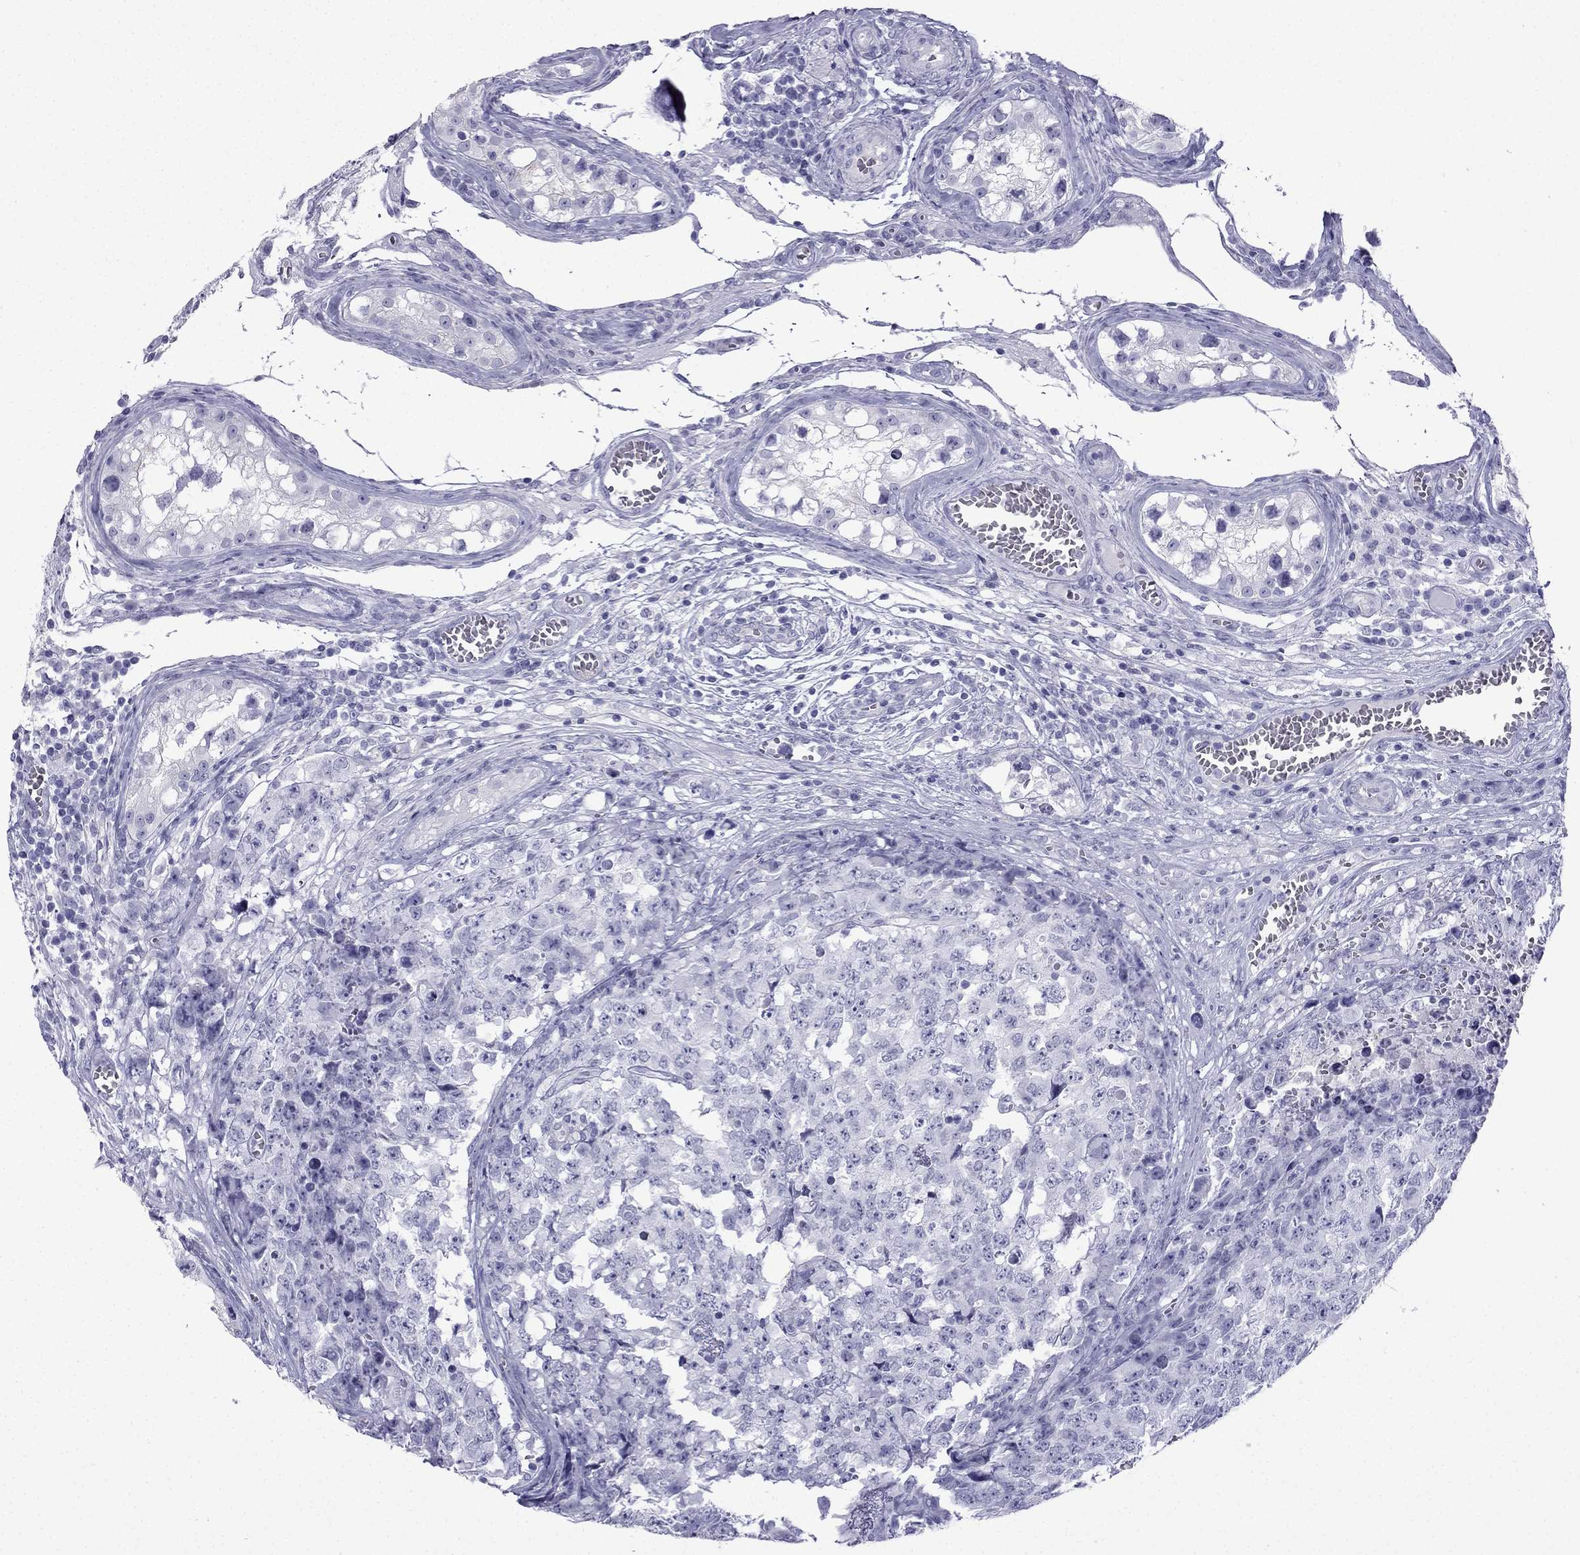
{"staining": {"intensity": "negative", "quantity": "none", "location": "none"}, "tissue": "testis cancer", "cell_type": "Tumor cells", "image_type": "cancer", "snomed": [{"axis": "morphology", "description": "Carcinoma, Embryonal, NOS"}, {"axis": "topography", "description": "Testis"}], "caption": "The photomicrograph reveals no staining of tumor cells in testis embryonal carcinoma.", "gene": "GJA8", "patient": {"sex": "male", "age": 23}}